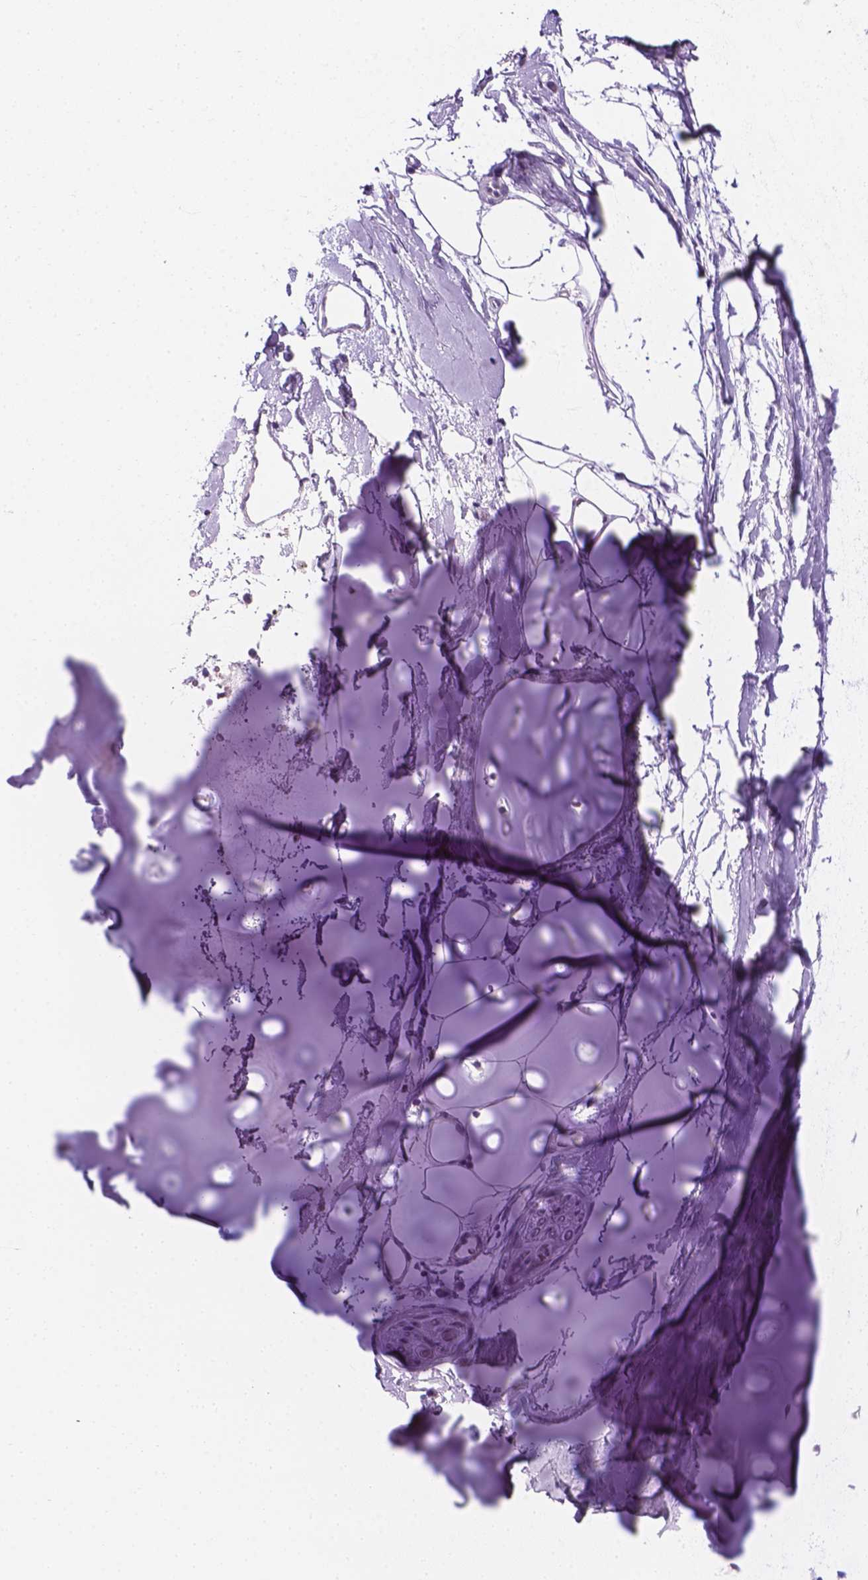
{"staining": {"intensity": "negative", "quantity": "none", "location": "none"}, "tissue": "adipose tissue", "cell_type": "Adipocytes", "image_type": "normal", "snomed": [{"axis": "morphology", "description": "Normal tissue, NOS"}, {"axis": "topography", "description": "Cartilage tissue"}, {"axis": "topography", "description": "Bronchus"}], "caption": "Immunohistochemistry (IHC) of normal adipose tissue displays no expression in adipocytes. (DAB (3,3'-diaminobenzidine) IHC with hematoxylin counter stain).", "gene": "TMEM210", "patient": {"sex": "male", "age": 58}}